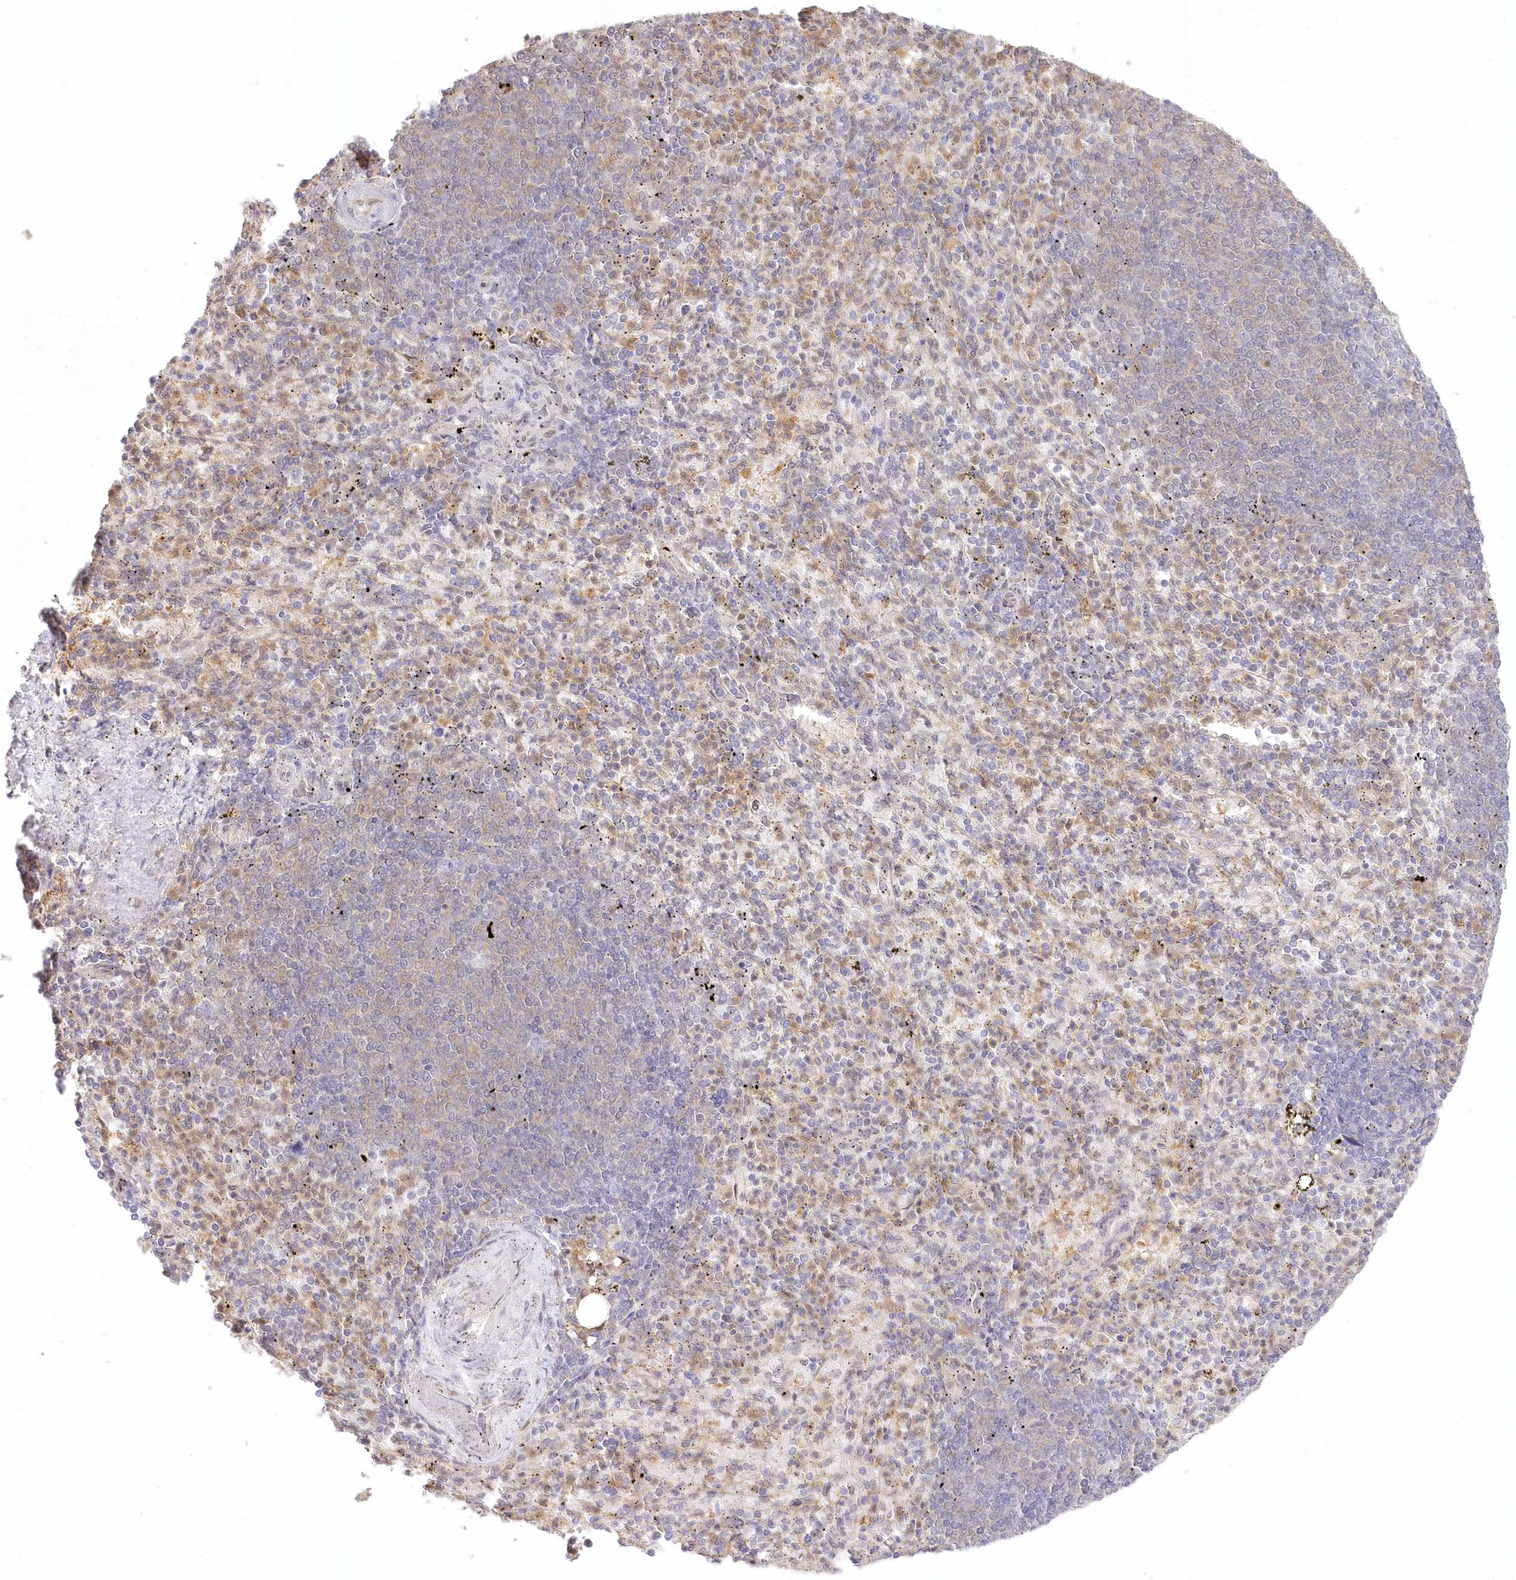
{"staining": {"intensity": "weak", "quantity": "25%-75%", "location": "cytoplasmic/membranous"}, "tissue": "spleen", "cell_type": "Cells in red pulp", "image_type": "normal", "snomed": [{"axis": "morphology", "description": "Normal tissue, NOS"}, {"axis": "topography", "description": "Spleen"}], "caption": "IHC (DAB) staining of normal spleen exhibits weak cytoplasmic/membranous protein staining in about 25%-75% of cells in red pulp. Nuclei are stained in blue.", "gene": "RNPEP", "patient": {"sex": "female", "age": 74}}